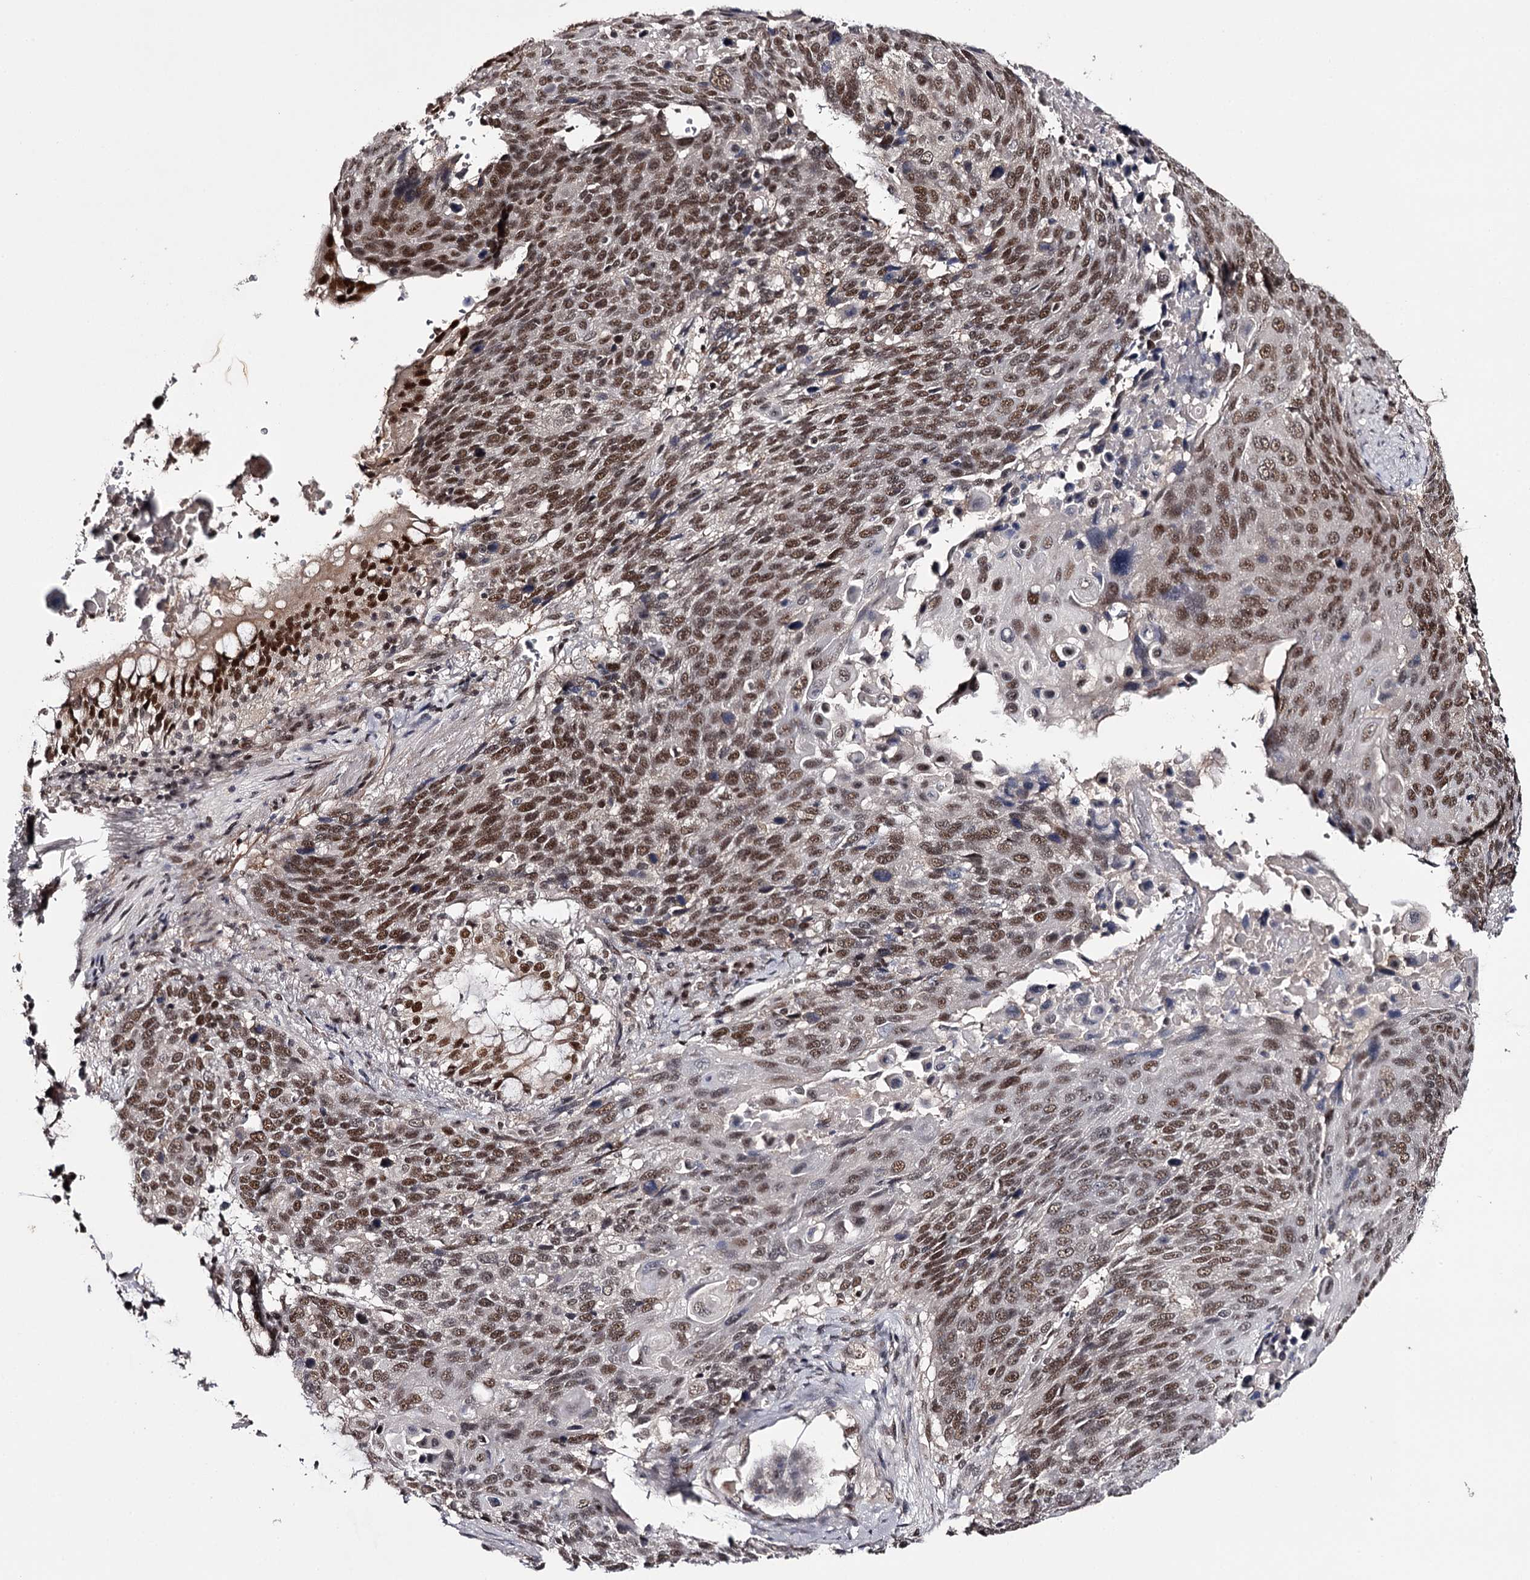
{"staining": {"intensity": "strong", "quantity": ">75%", "location": "nuclear"}, "tissue": "lung cancer", "cell_type": "Tumor cells", "image_type": "cancer", "snomed": [{"axis": "morphology", "description": "Squamous cell carcinoma, NOS"}, {"axis": "topography", "description": "Lung"}], "caption": "Immunohistochemical staining of squamous cell carcinoma (lung) shows high levels of strong nuclear expression in about >75% of tumor cells.", "gene": "TTC33", "patient": {"sex": "male", "age": 66}}